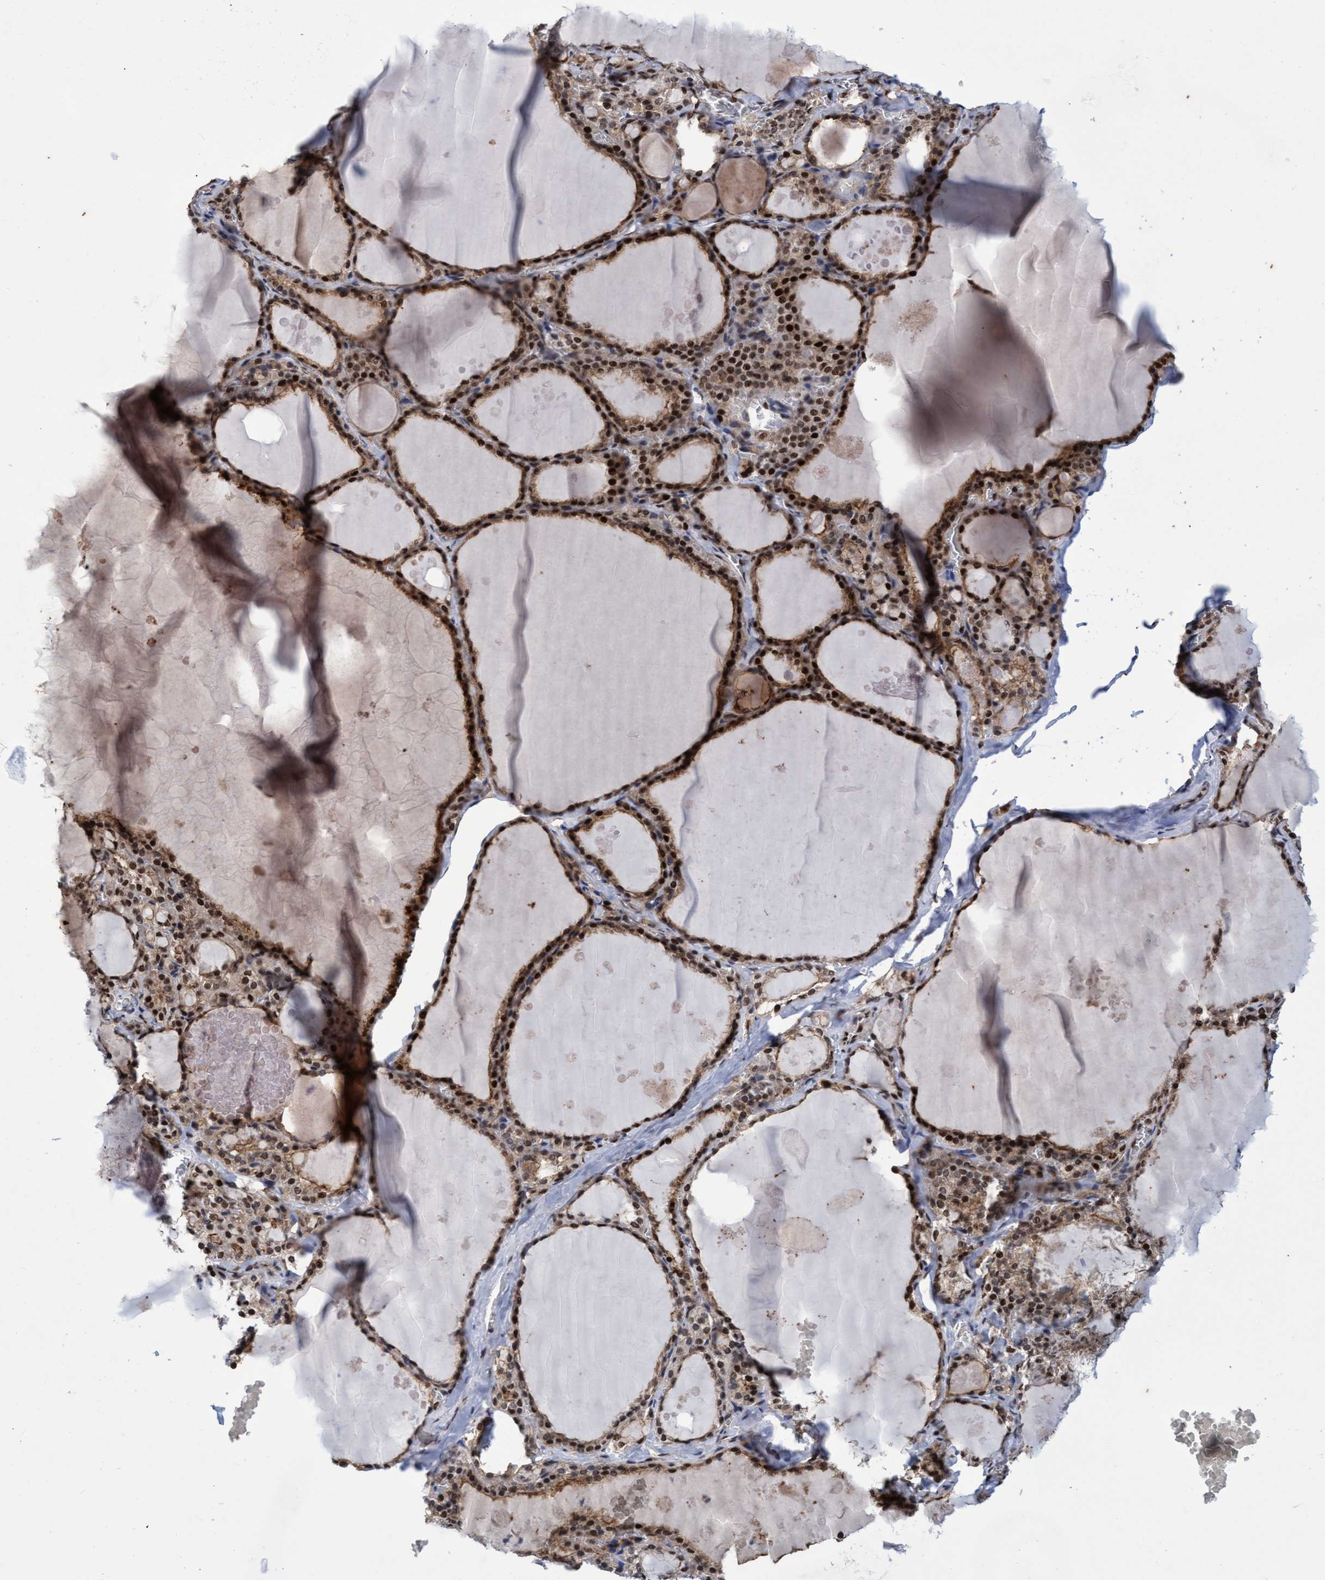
{"staining": {"intensity": "strong", "quantity": ">75%", "location": "cytoplasmic/membranous,nuclear"}, "tissue": "thyroid gland", "cell_type": "Glandular cells", "image_type": "normal", "snomed": [{"axis": "morphology", "description": "Normal tissue, NOS"}, {"axis": "topography", "description": "Thyroid gland"}], "caption": "An immunohistochemistry image of benign tissue is shown. Protein staining in brown shows strong cytoplasmic/membranous,nuclear positivity in thyroid gland within glandular cells. (brown staining indicates protein expression, while blue staining denotes nuclei).", "gene": "GTF2F1", "patient": {"sex": "male", "age": 56}}